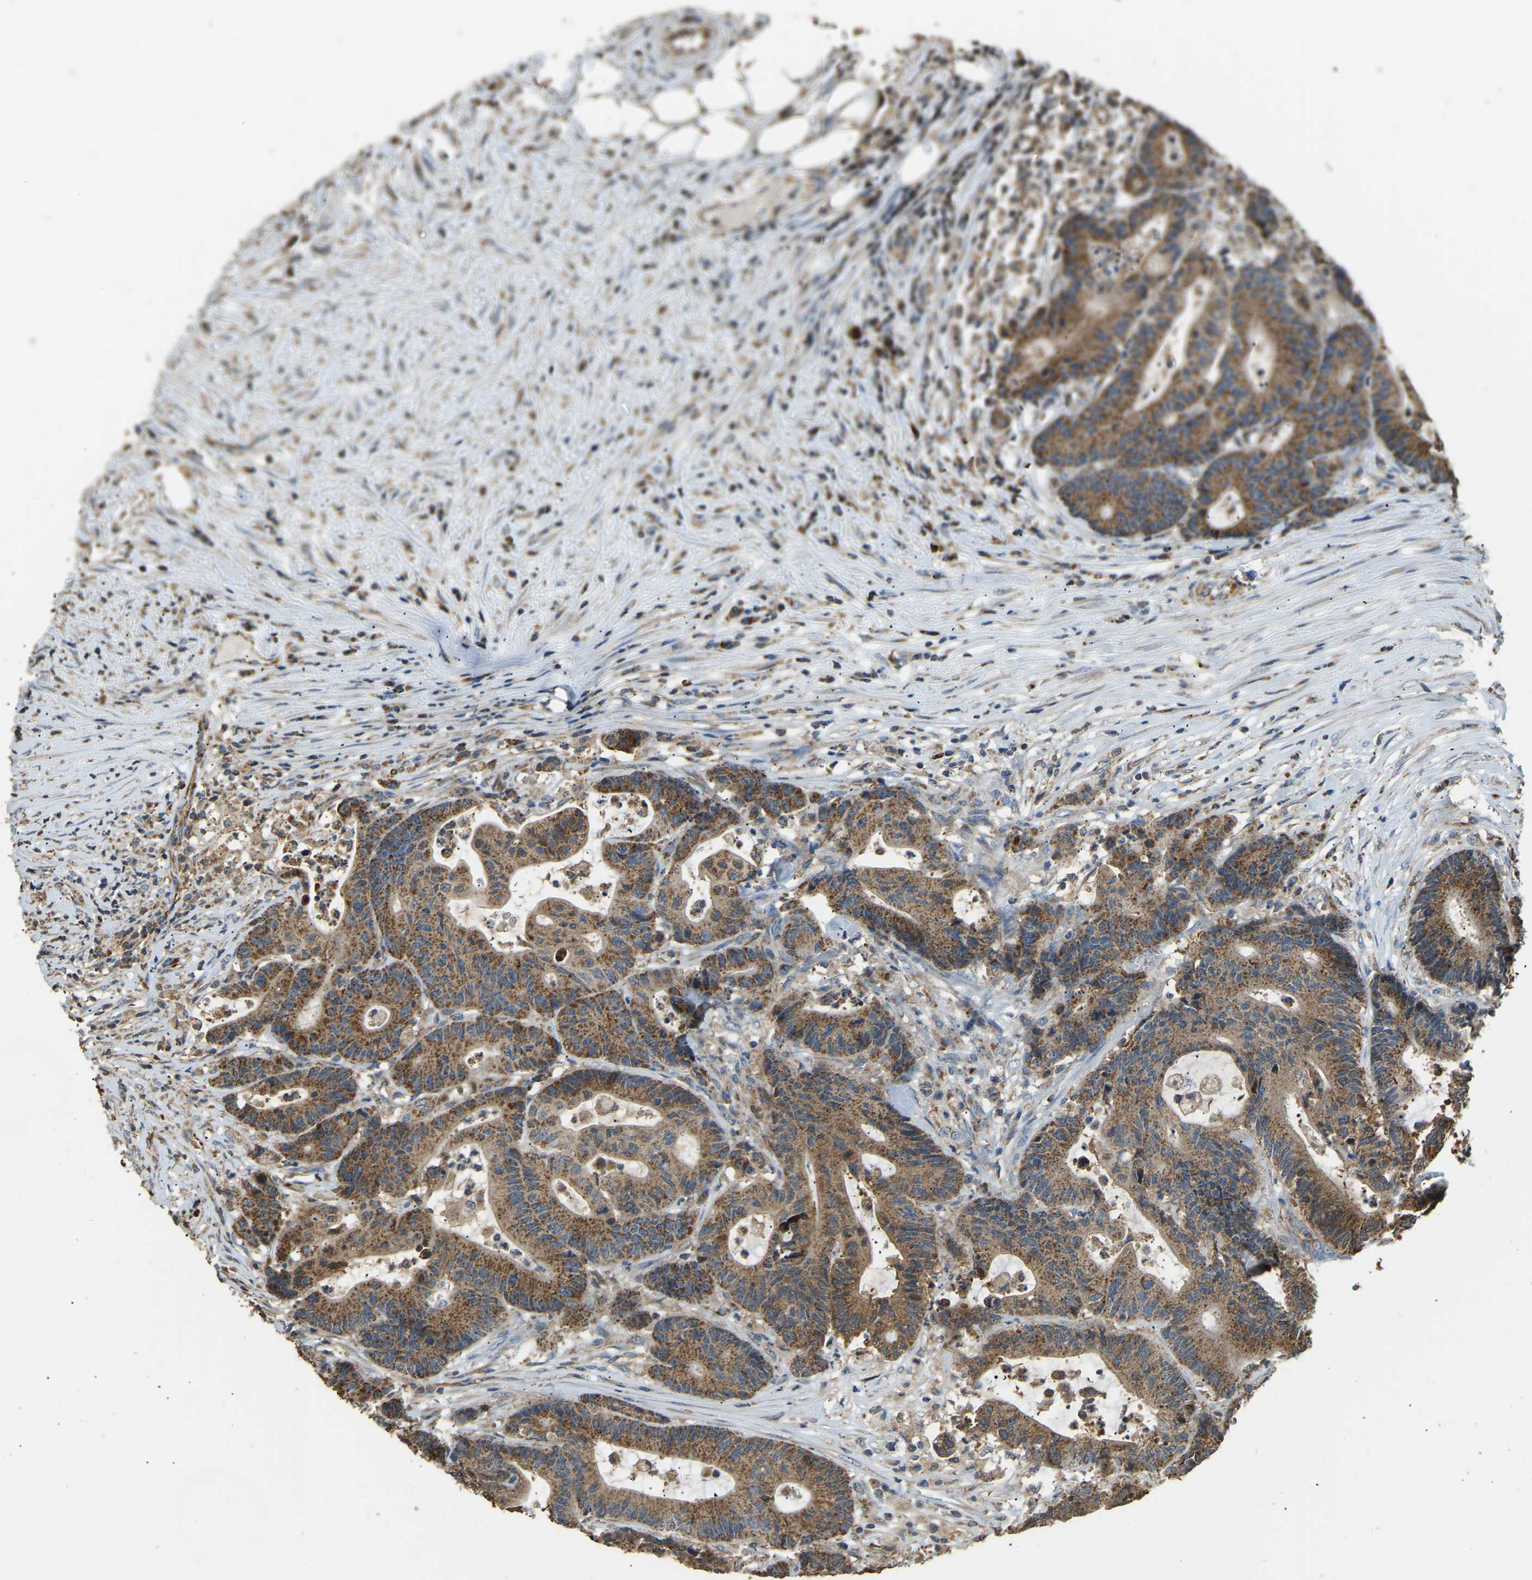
{"staining": {"intensity": "moderate", "quantity": ">75%", "location": "cytoplasmic/membranous"}, "tissue": "colorectal cancer", "cell_type": "Tumor cells", "image_type": "cancer", "snomed": [{"axis": "morphology", "description": "Adenocarcinoma, NOS"}, {"axis": "topography", "description": "Colon"}], "caption": "Tumor cells demonstrate medium levels of moderate cytoplasmic/membranous expression in approximately >75% of cells in human colorectal cancer.", "gene": "TUFM", "patient": {"sex": "female", "age": 84}}